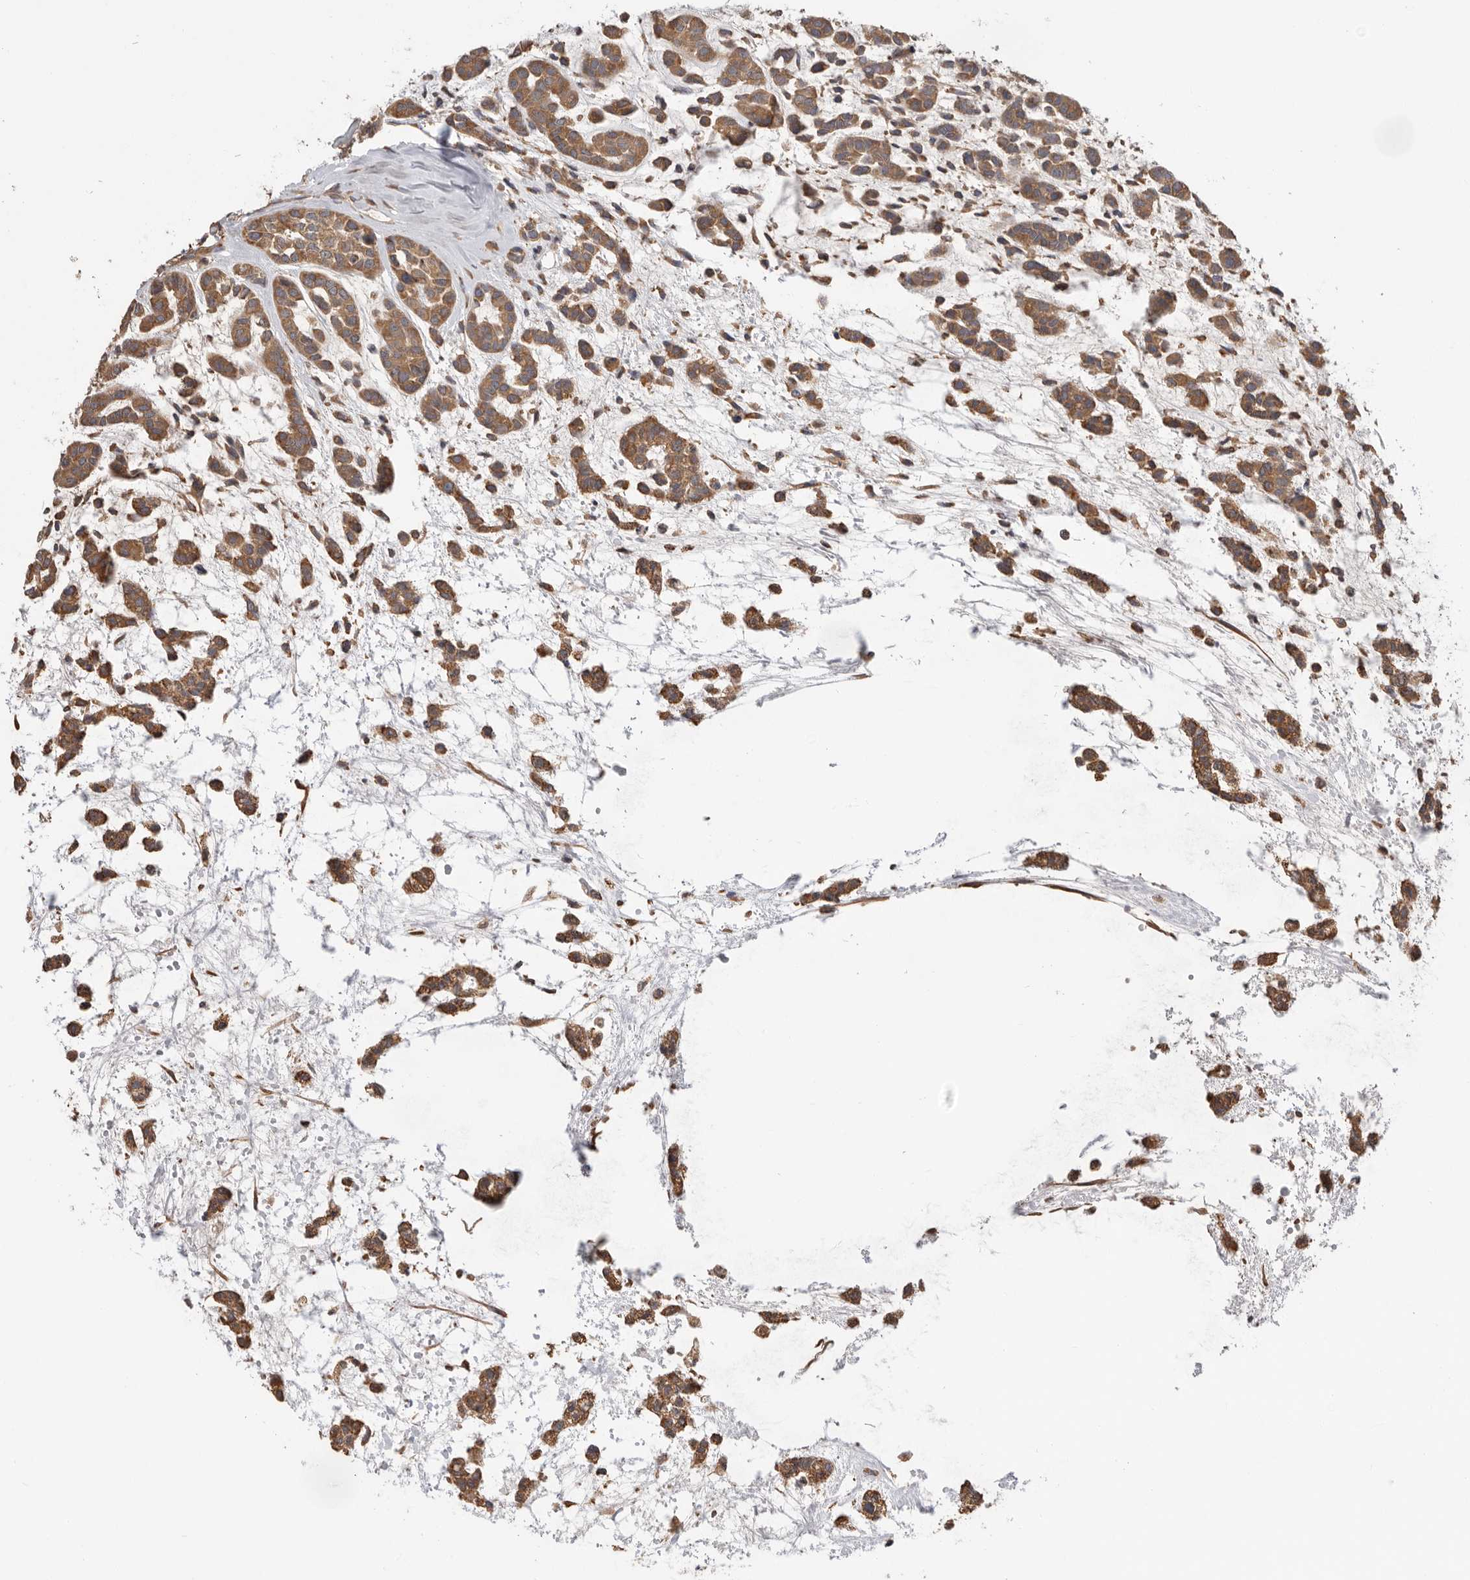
{"staining": {"intensity": "moderate", "quantity": ">75%", "location": "cytoplasmic/membranous"}, "tissue": "head and neck cancer", "cell_type": "Tumor cells", "image_type": "cancer", "snomed": [{"axis": "morphology", "description": "Adenocarcinoma, NOS"}, {"axis": "morphology", "description": "Adenoma, NOS"}, {"axis": "topography", "description": "Head-Neck"}], "caption": "Moderate cytoplasmic/membranous expression is identified in about >75% of tumor cells in head and neck cancer.", "gene": "CDC42BPB", "patient": {"sex": "female", "age": 55}}